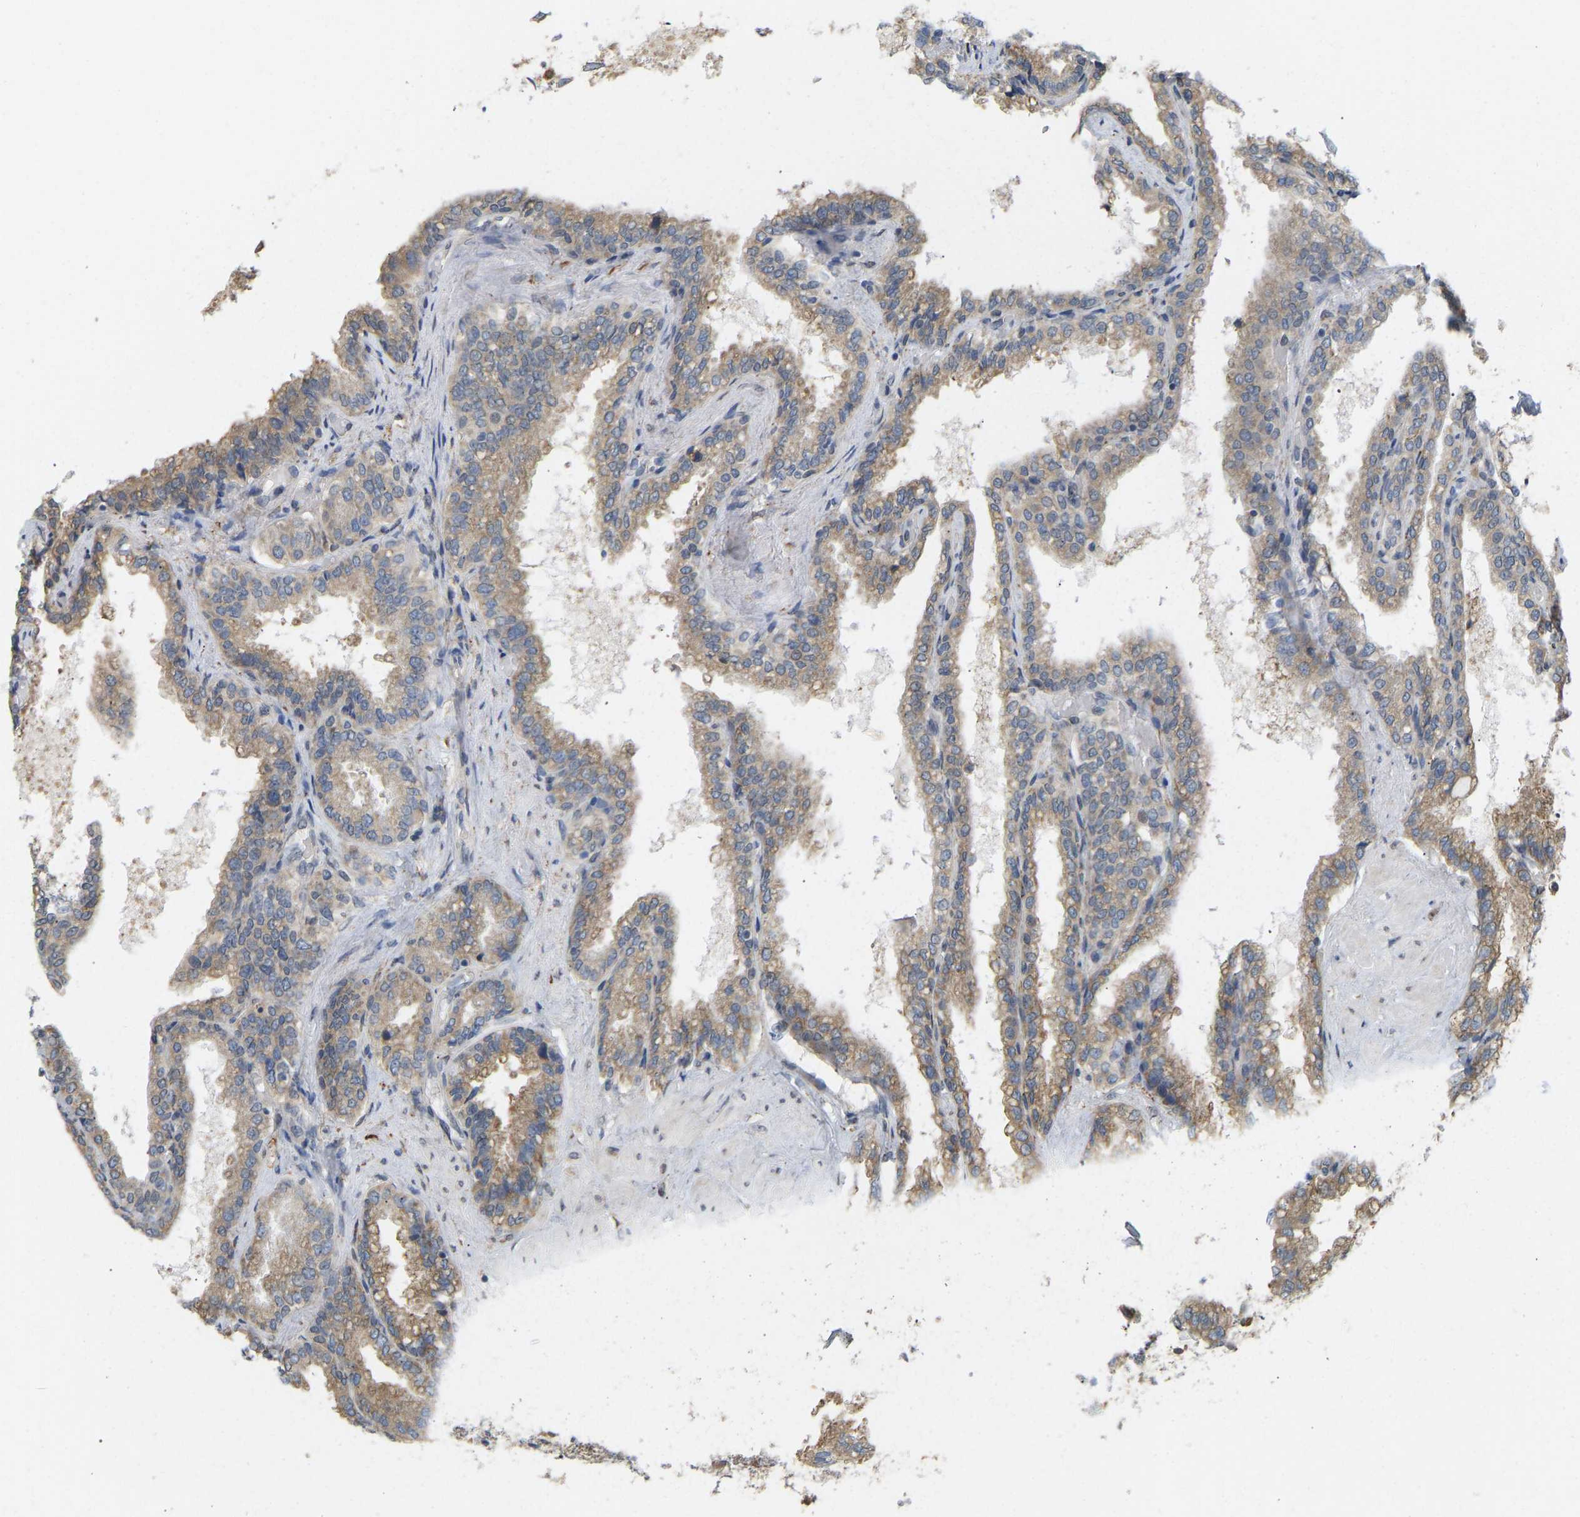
{"staining": {"intensity": "moderate", "quantity": "25%-75%", "location": "cytoplasmic/membranous"}, "tissue": "seminal vesicle", "cell_type": "Glandular cells", "image_type": "normal", "snomed": [{"axis": "morphology", "description": "Normal tissue, NOS"}, {"axis": "topography", "description": "Seminal veicle"}], "caption": "A high-resolution image shows immunohistochemistry staining of benign seminal vesicle, which shows moderate cytoplasmic/membranous staining in approximately 25%-75% of glandular cells.", "gene": "BEND3", "patient": {"sex": "male", "age": 46}}